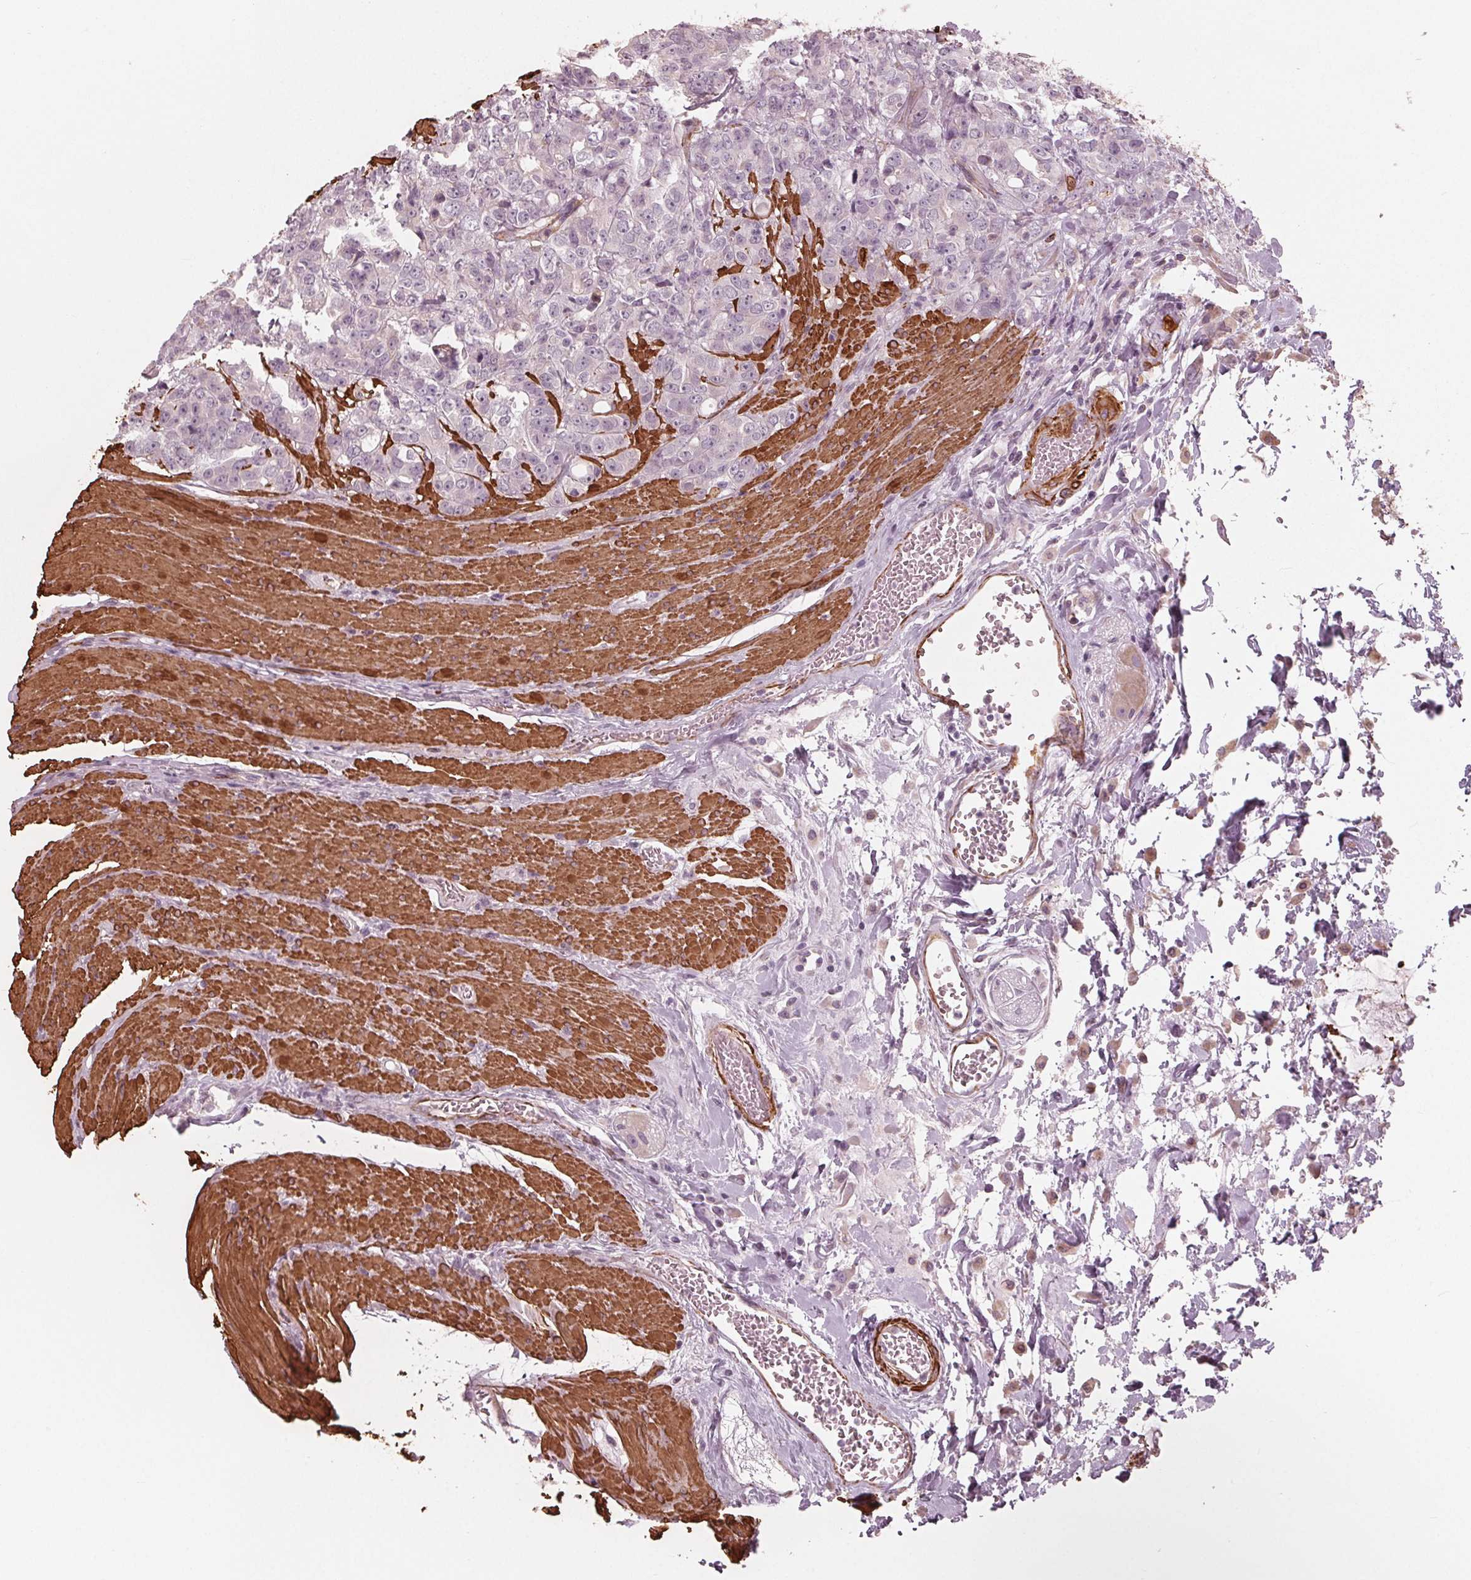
{"staining": {"intensity": "negative", "quantity": "none", "location": "none"}, "tissue": "colorectal cancer", "cell_type": "Tumor cells", "image_type": "cancer", "snomed": [{"axis": "morphology", "description": "Adenocarcinoma, NOS"}, {"axis": "topography", "description": "Rectum"}], "caption": "IHC of human colorectal adenocarcinoma reveals no expression in tumor cells.", "gene": "MIER3", "patient": {"sex": "female", "age": 62}}